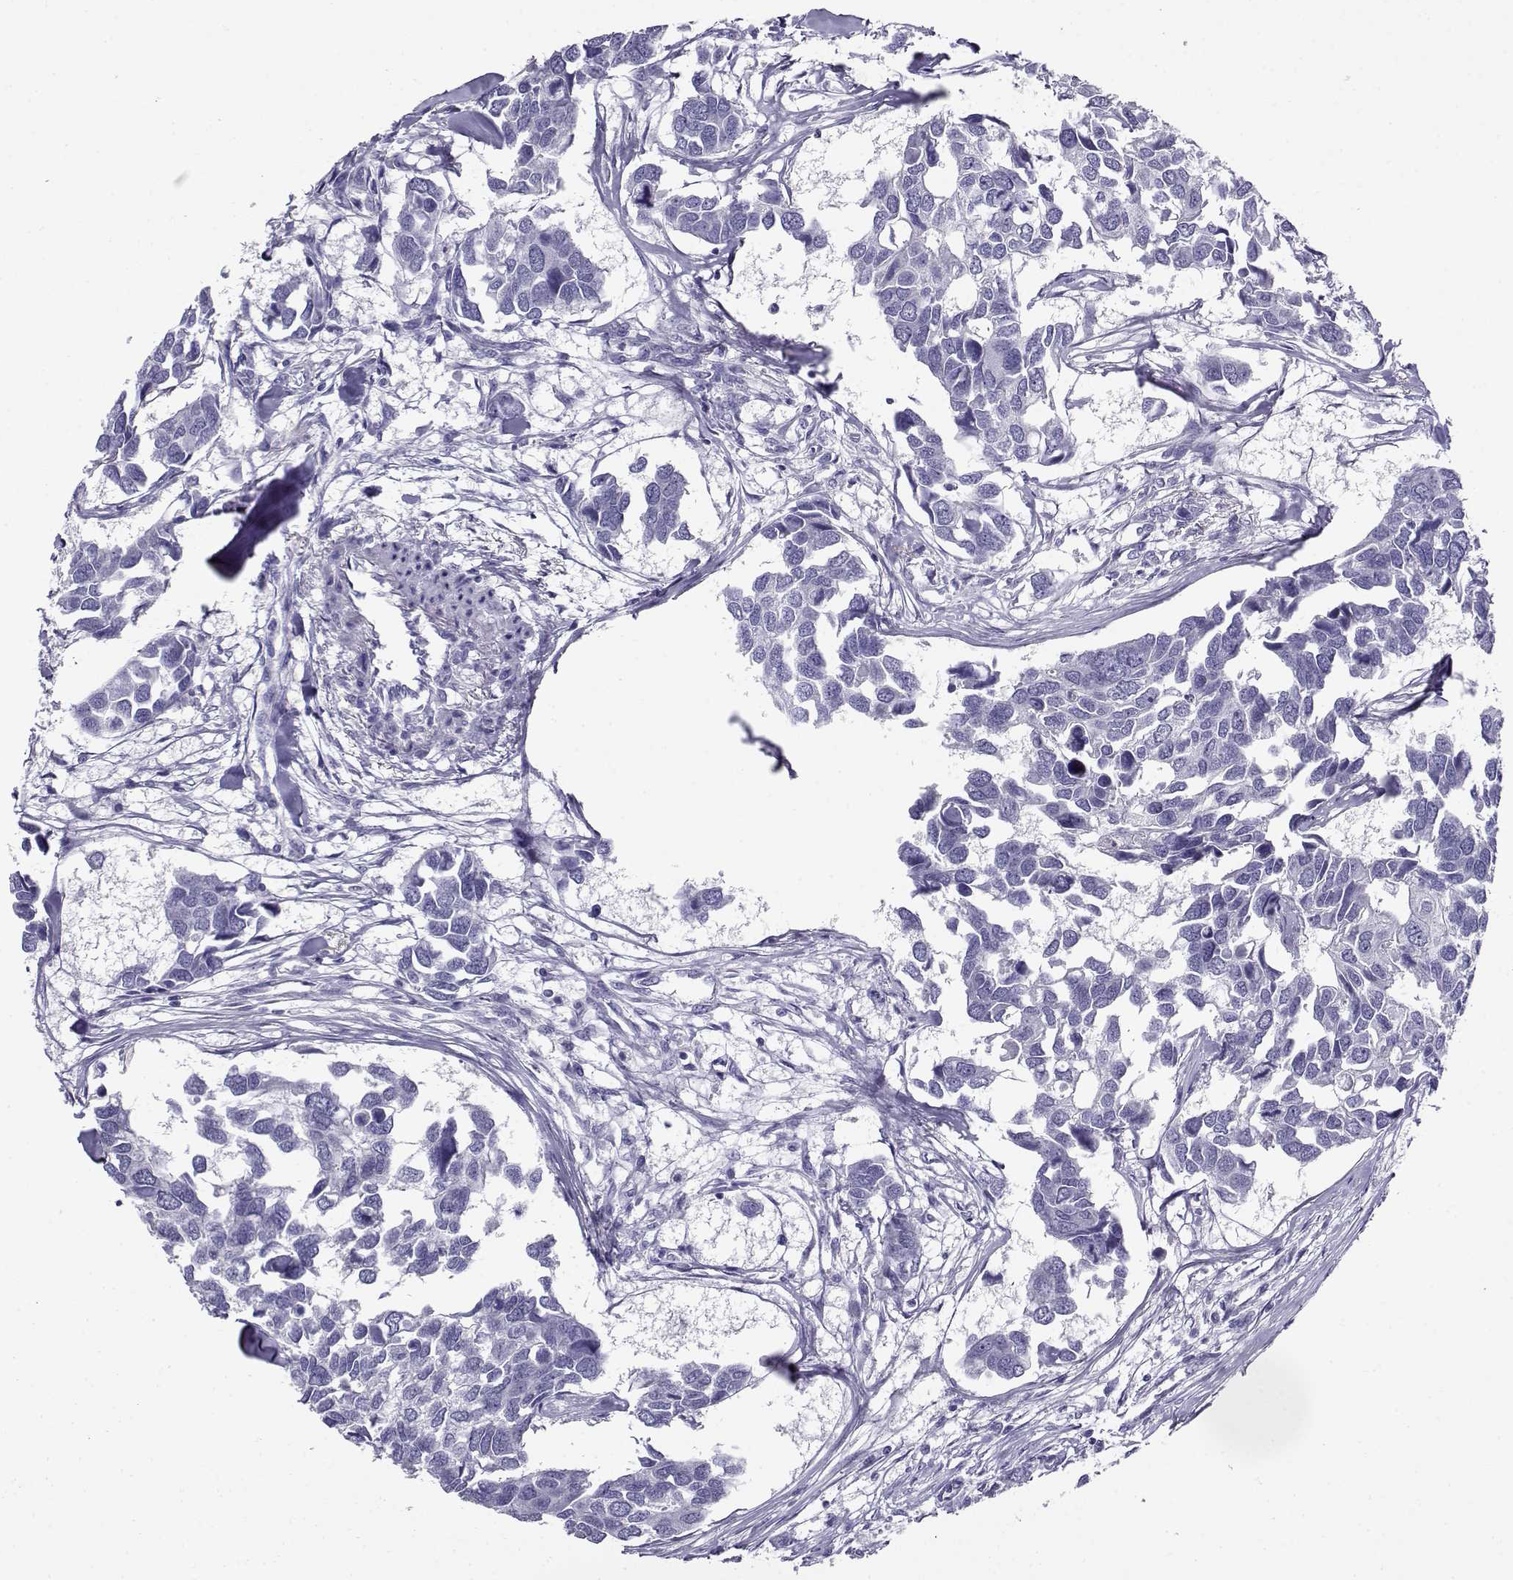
{"staining": {"intensity": "negative", "quantity": "none", "location": "none"}, "tissue": "breast cancer", "cell_type": "Tumor cells", "image_type": "cancer", "snomed": [{"axis": "morphology", "description": "Duct carcinoma"}, {"axis": "topography", "description": "Breast"}], "caption": "This is an immunohistochemistry micrograph of human invasive ductal carcinoma (breast). There is no expression in tumor cells.", "gene": "CABS1", "patient": {"sex": "female", "age": 83}}